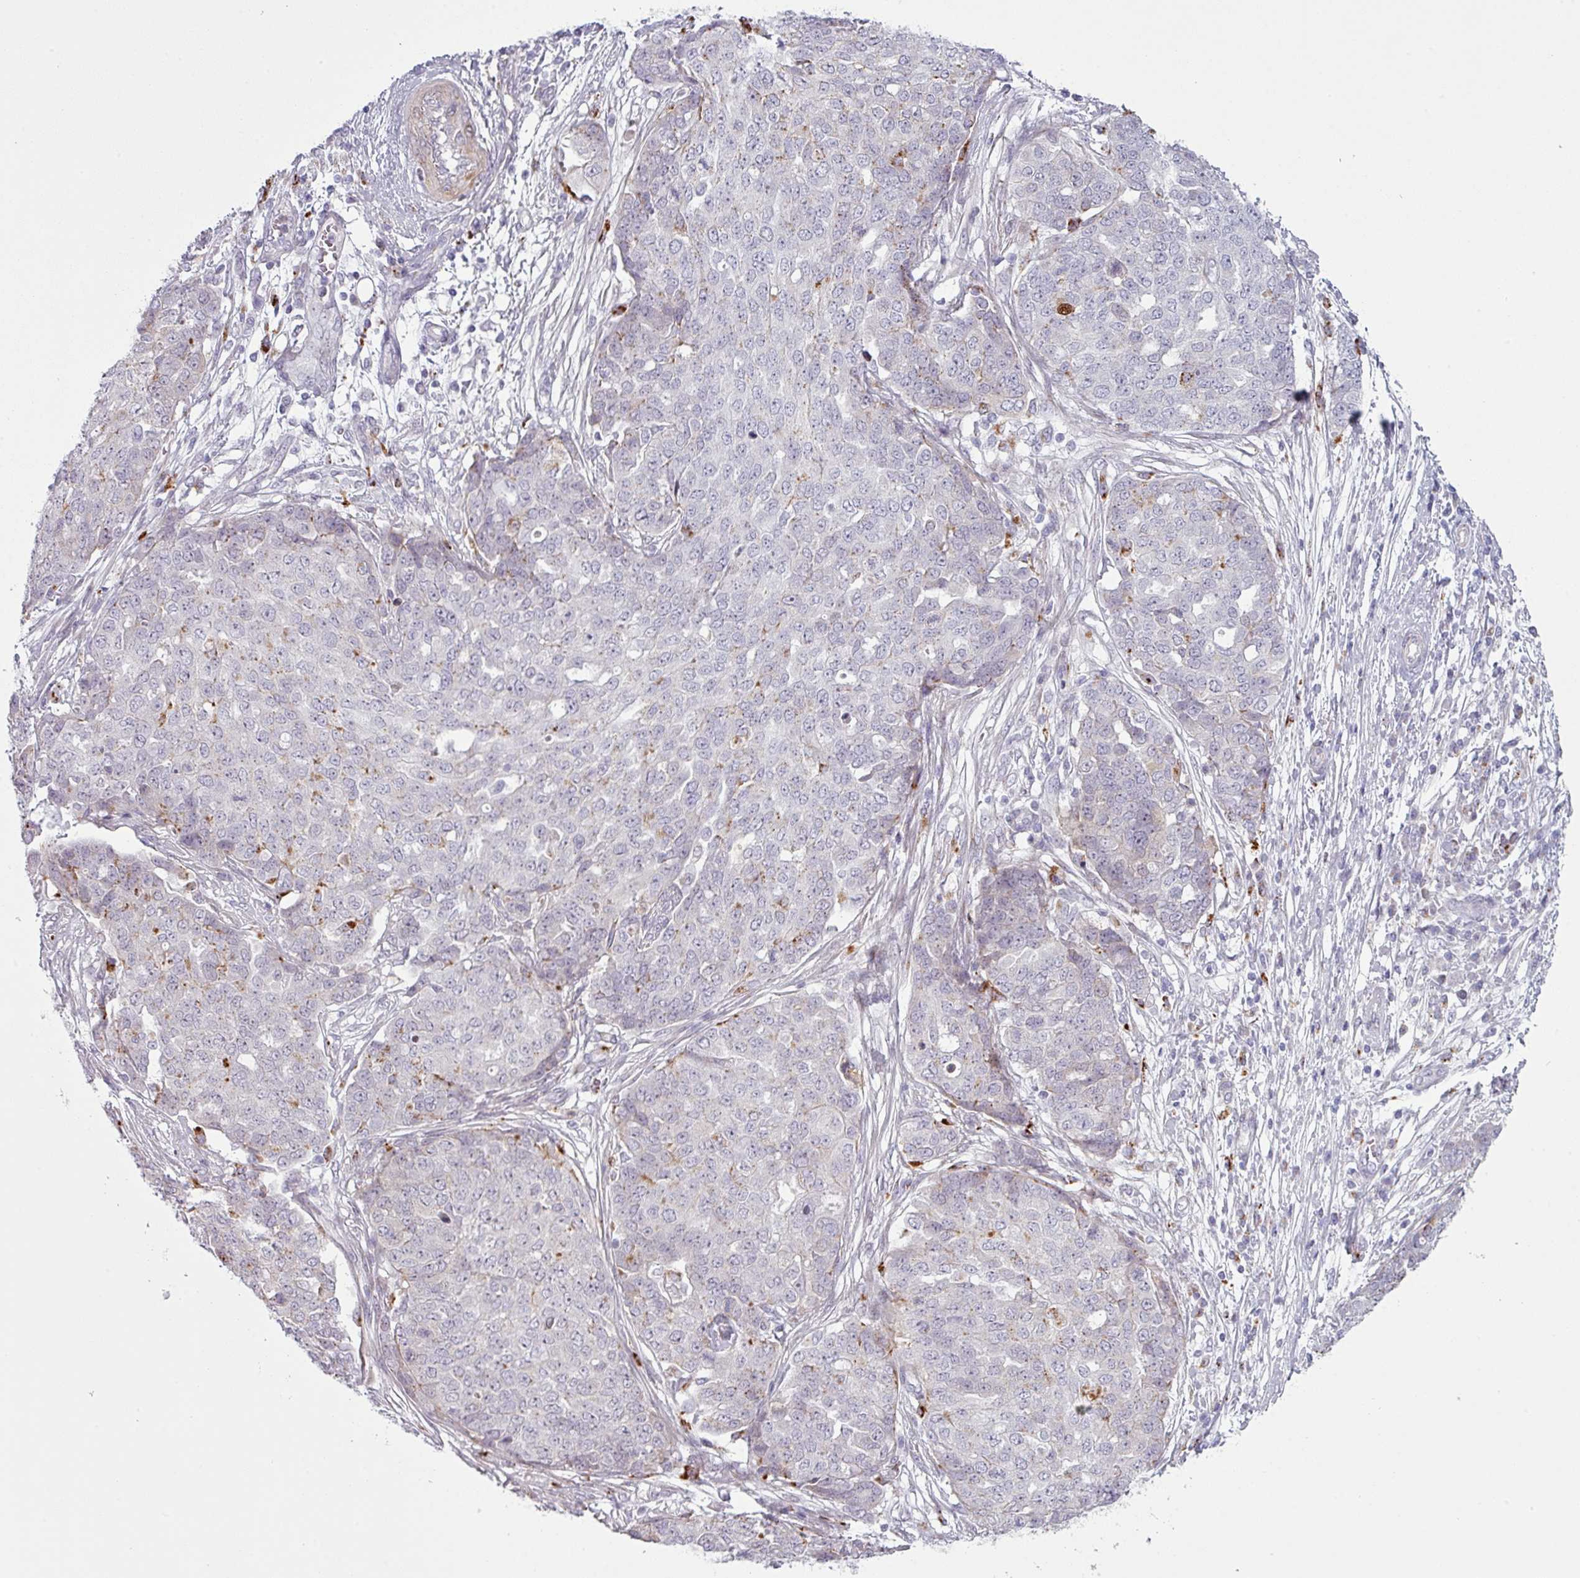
{"staining": {"intensity": "weak", "quantity": "<25%", "location": "cytoplasmic/membranous"}, "tissue": "ovarian cancer", "cell_type": "Tumor cells", "image_type": "cancer", "snomed": [{"axis": "morphology", "description": "Cystadenocarcinoma, serous, NOS"}, {"axis": "topography", "description": "Soft tissue"}, {"axis": "topography", "description": "Ovary"}], "caption": "High magnification brightfield microscopy of ovarian serous cystadenocarcinoma stained with DAB (brown) and counterstained with hematoxylin (blue): tumor cells show no significant staining.", "gene": "MAP7D2", "patient": {"sex": "female", "age": 57}}